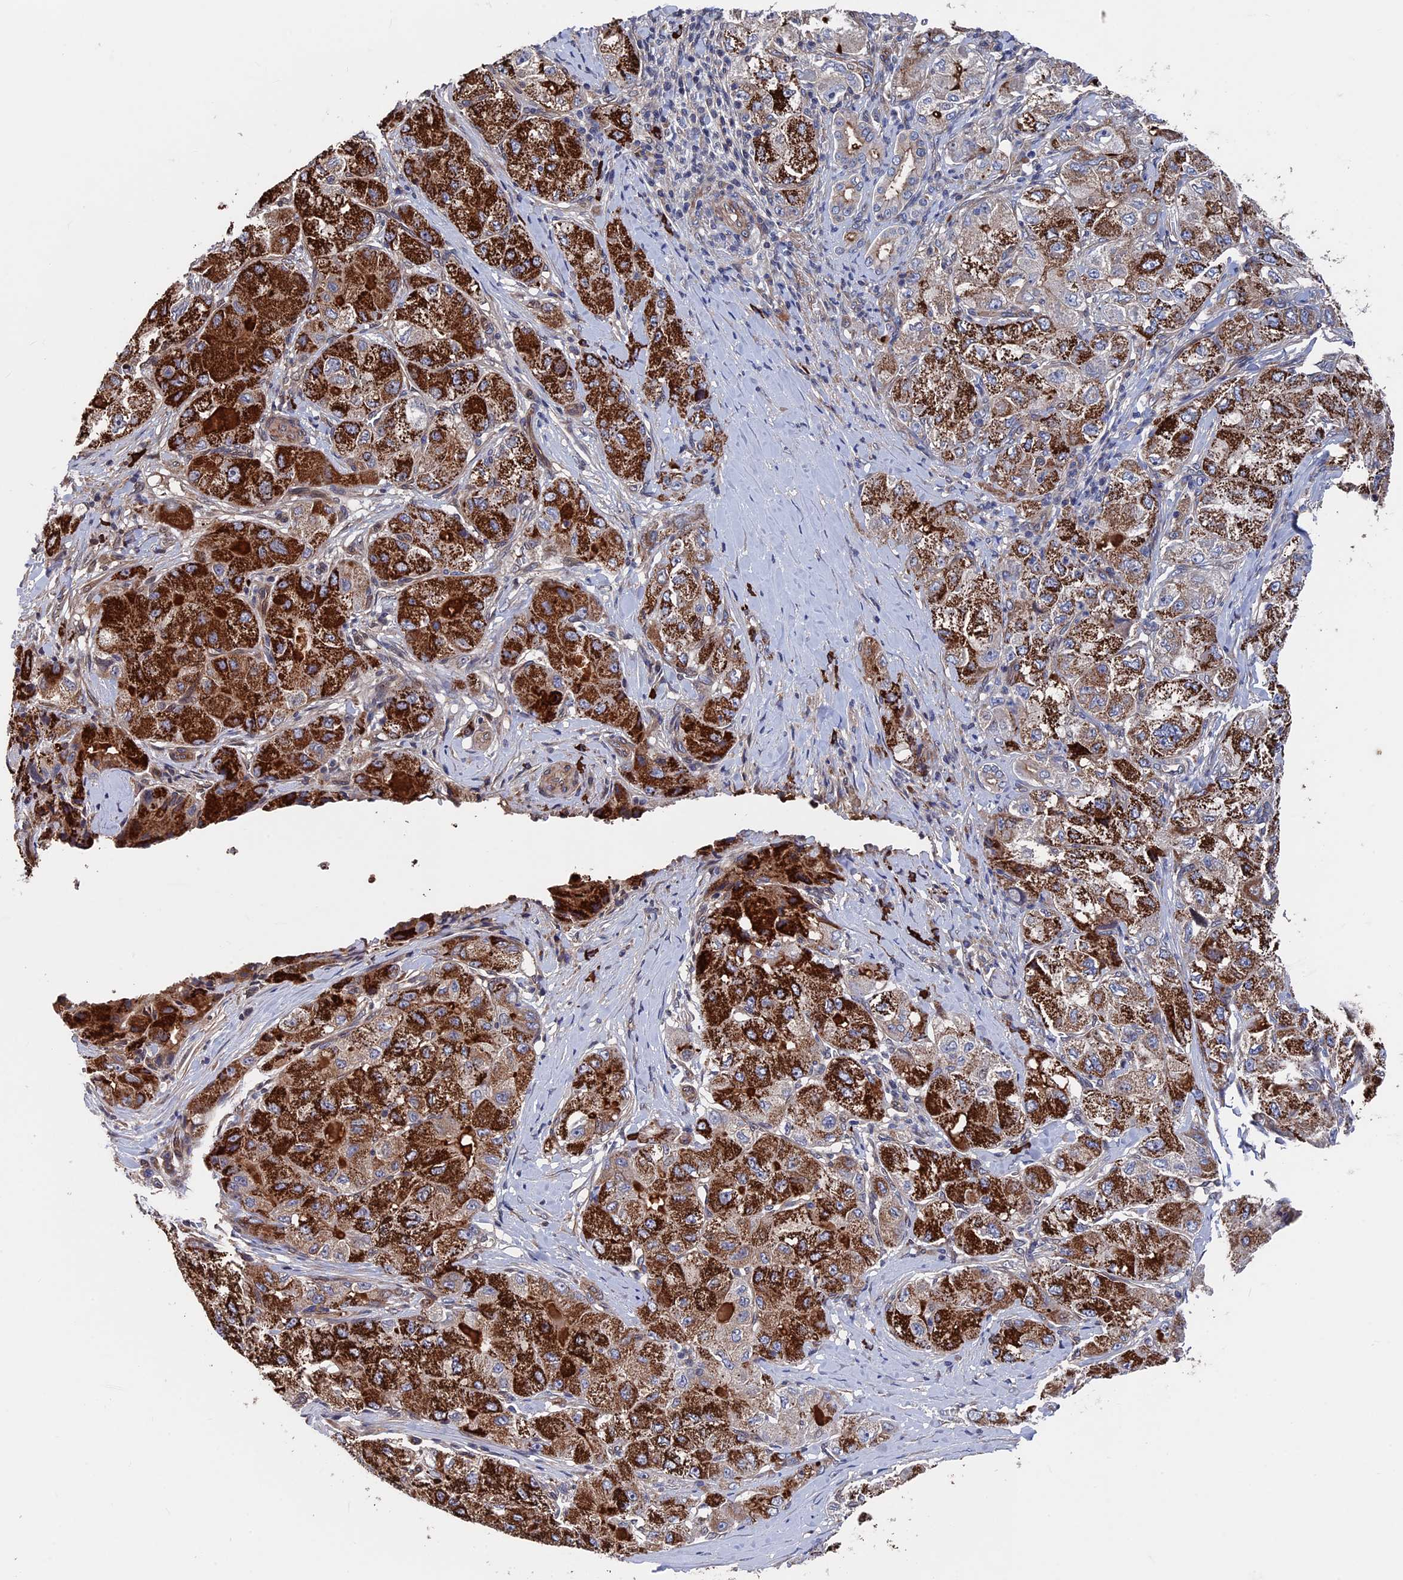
{"staining": {"intensity": "strong", "quantity": ">75%", "location": "cytoplasmic/membranous"}, "tissue": "liver cancer", "cell_type": "Tumor cells", "image_type": "cancer", "snomed": [{"axis": "morphology", "description": "Carcinoma, Hepatocellular, NOS"}, {"axis": "topography", "description": "Liver"}], "caption": "About >75% of tumor cells in human hepatocellular carcinoma (liver) exhibit strong cytoplasmic/membranous protein staining as visualized by brown immunohistochemical staining.", "gene": "RPUSD1", "patient": {"sex": "male", "age": 80}}